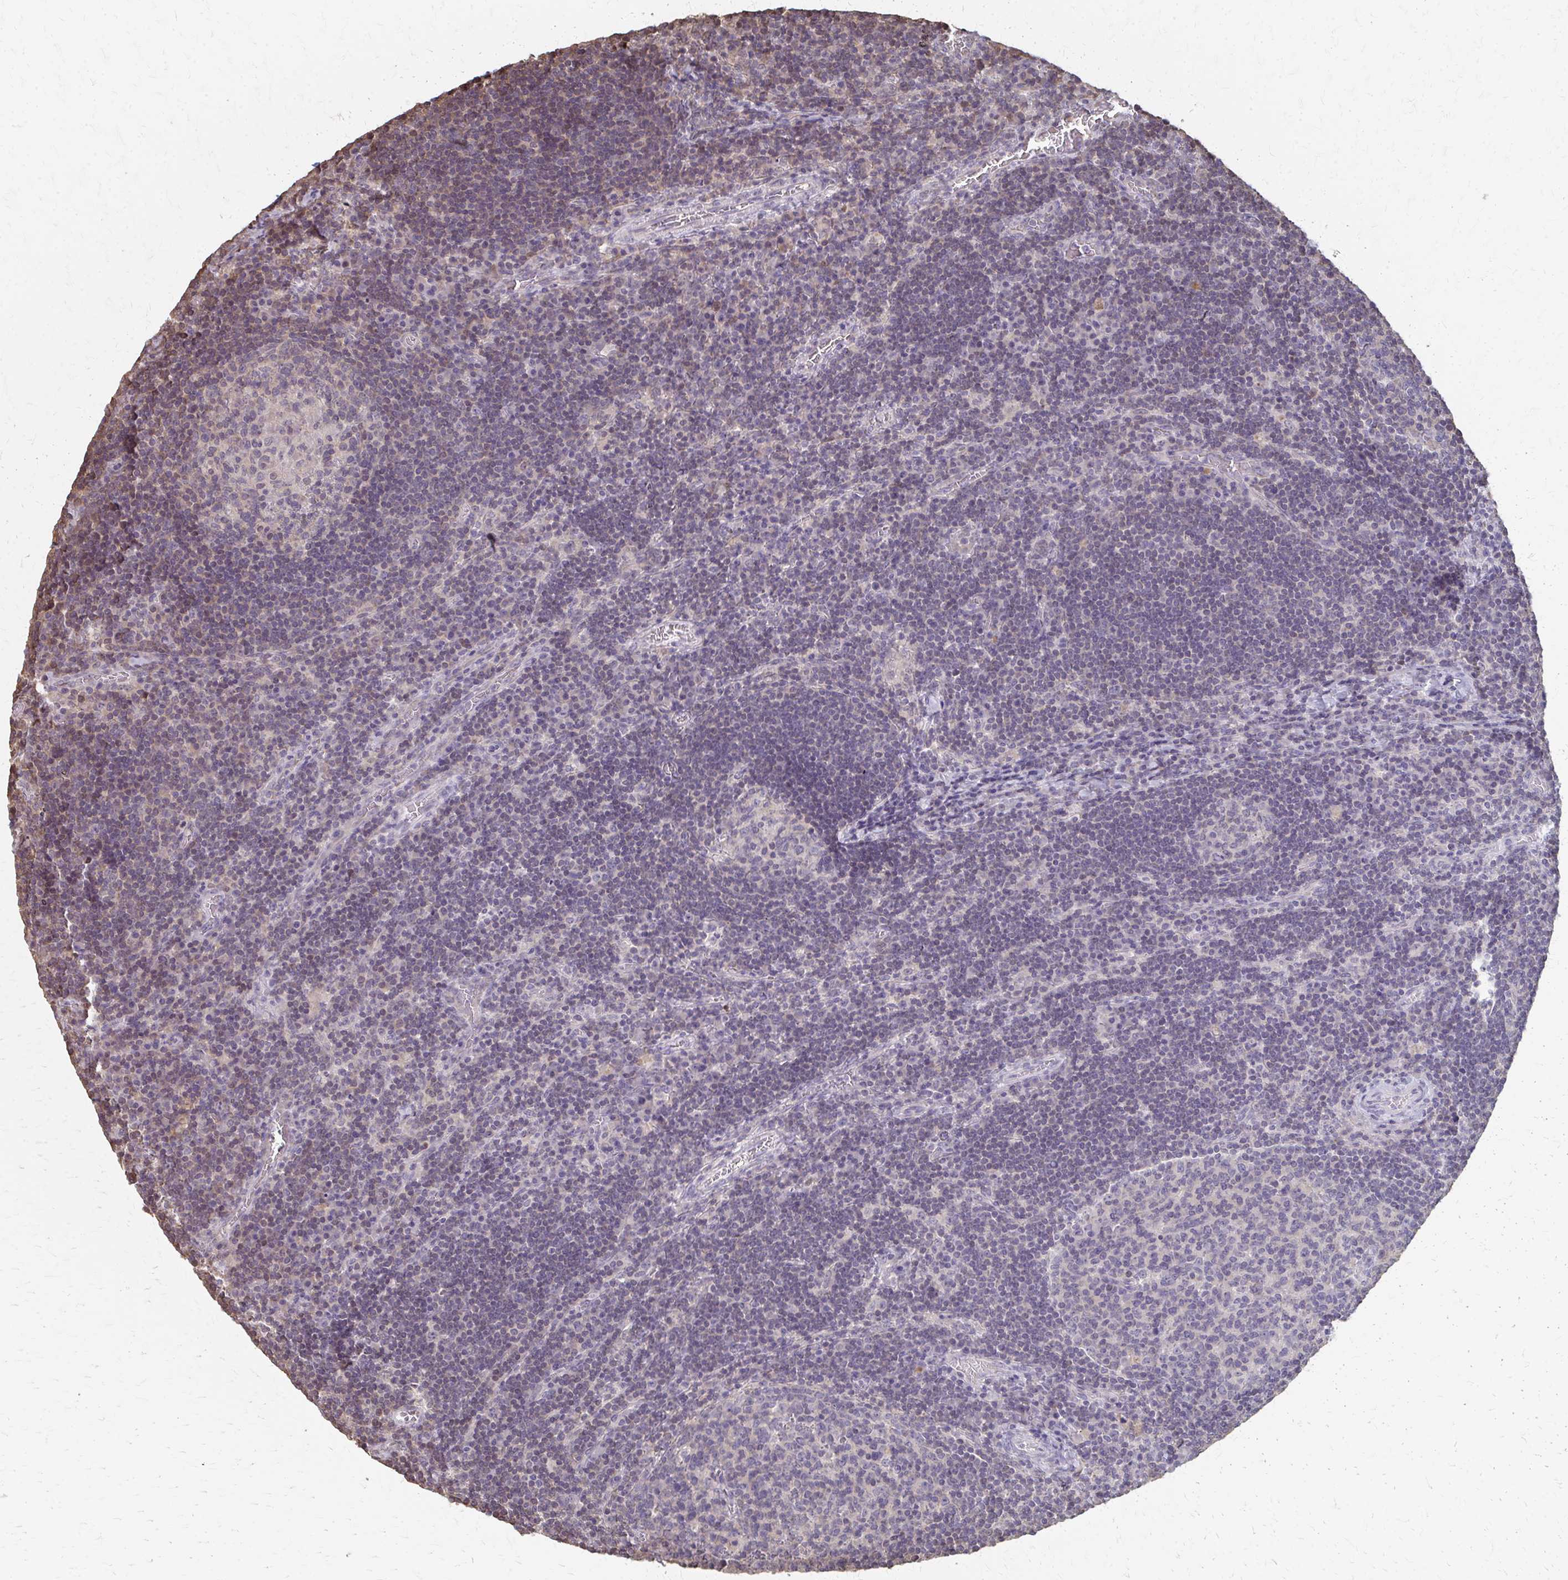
{"staining": {"intensity": "negative", "quantity": "none", "location": "none"}, "tissue": "lymph node", "cell_type": "Germinal center cells", "image_type": "normal", "snomed": [{"axis": "morphology", "description": "Normal tissue, NOS"}, {"axis": "topography", "description": "Lymph node"}], "caption": "The photomicrograph shows no significant staining in germinal center cells of lymph node. (DAB (3,3'-diaminobenzidine) IHC visualized using brightfield microscopy, high magnification).", "gene": "RABGAP1L", "patient": {"sex": "male", "age": 67}}